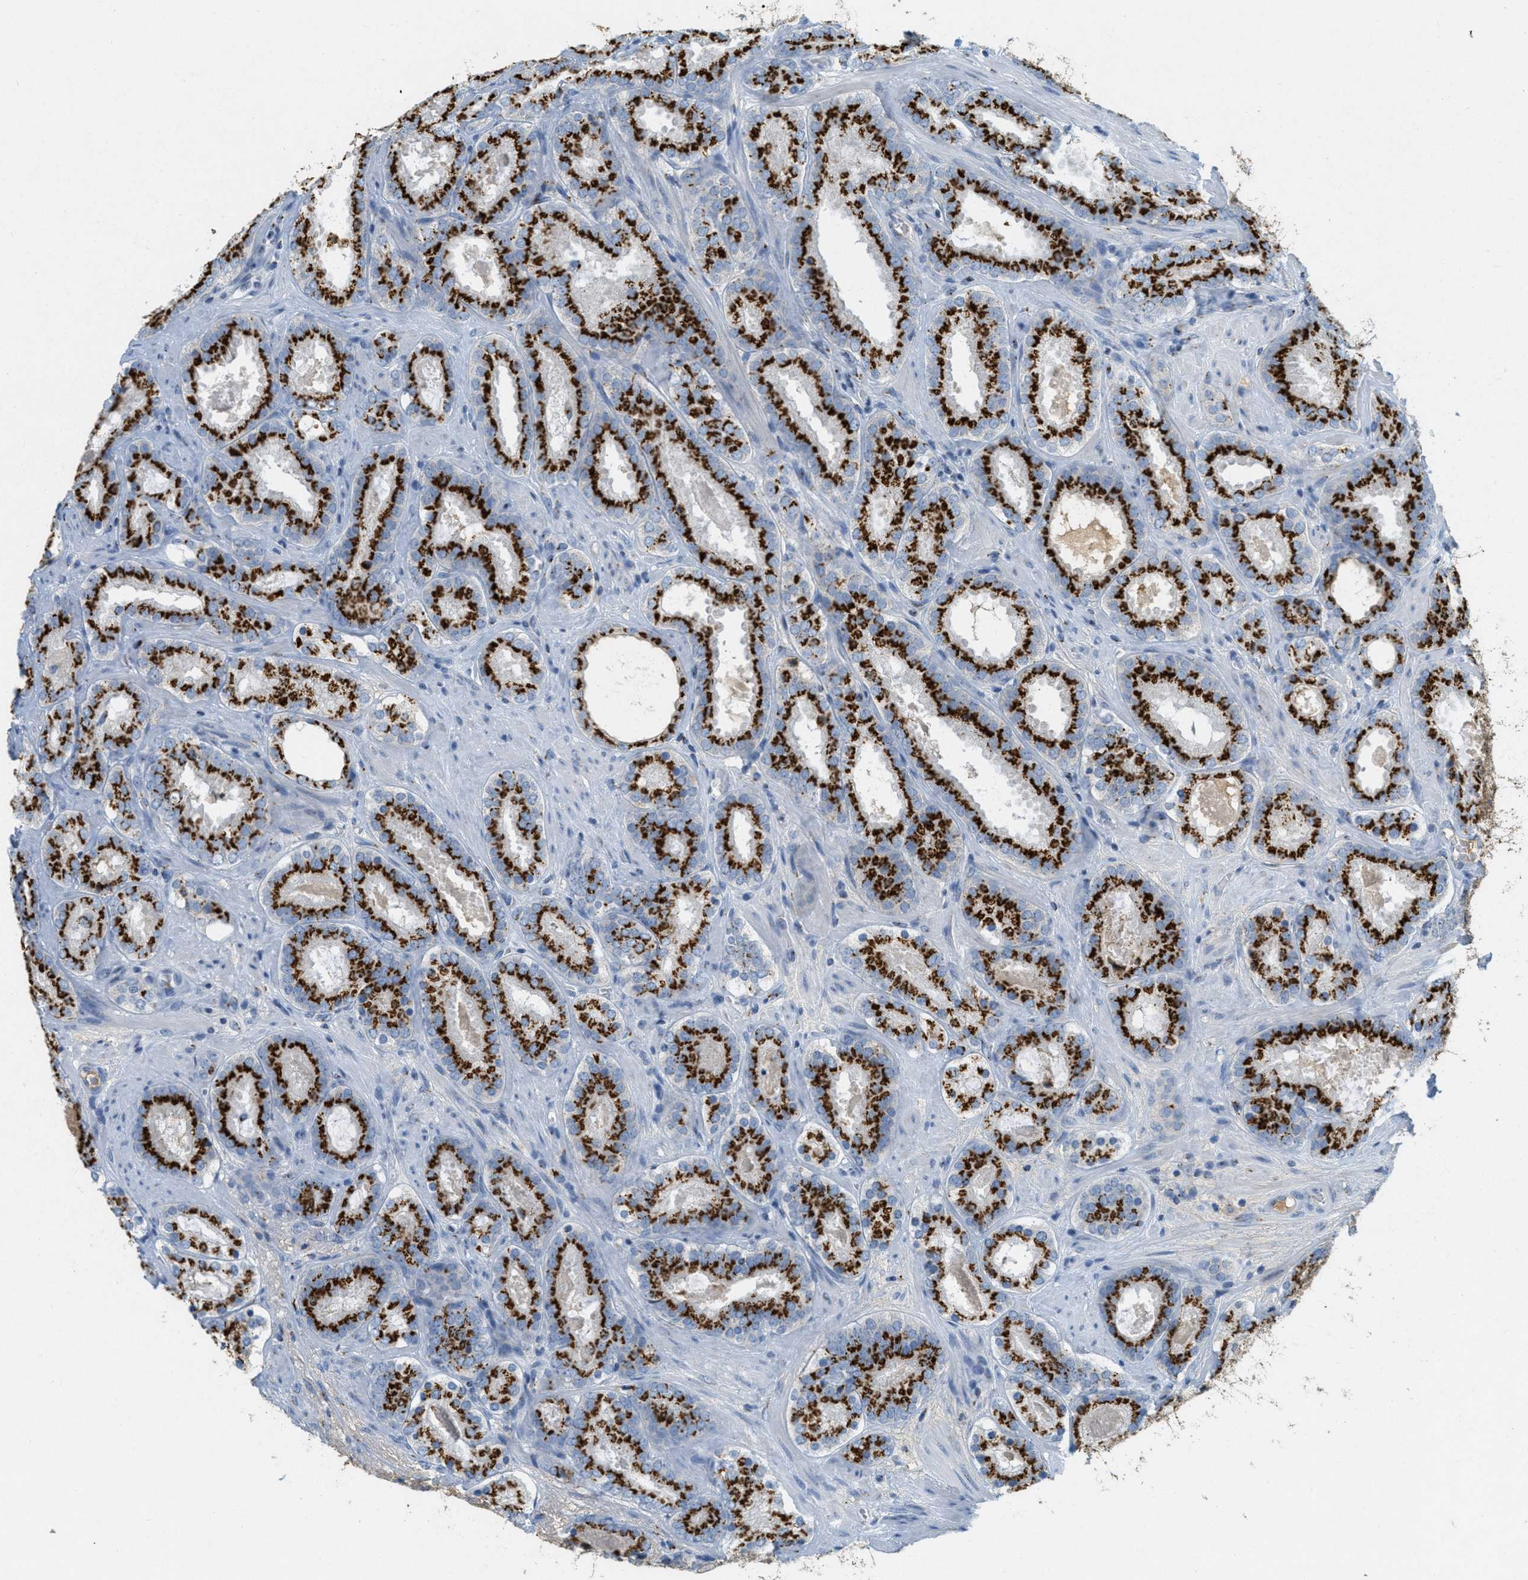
{"staining": {"intensity": "strong", "quantity": ">75%", "location": "cytoplasmic/membranous"}, "tissue": "prostate cancer", "cell_type": "Tumor cells", "image_type": "cancer", "snomed": [{"axis": "morphology", "description": "Adenocarcinoma, Low grade"}, {"axis": "topography", "description": "Prostate"}], "caption": "Adenocarcinoma (low-grade) (prostate) stained for a protein (brown) demonstrates strong cytoplasmic/membranous positive staining in about >75% of tumor cells.", "gene": "ENTPD4", "patient": {"sex": "male", "age": 69}}